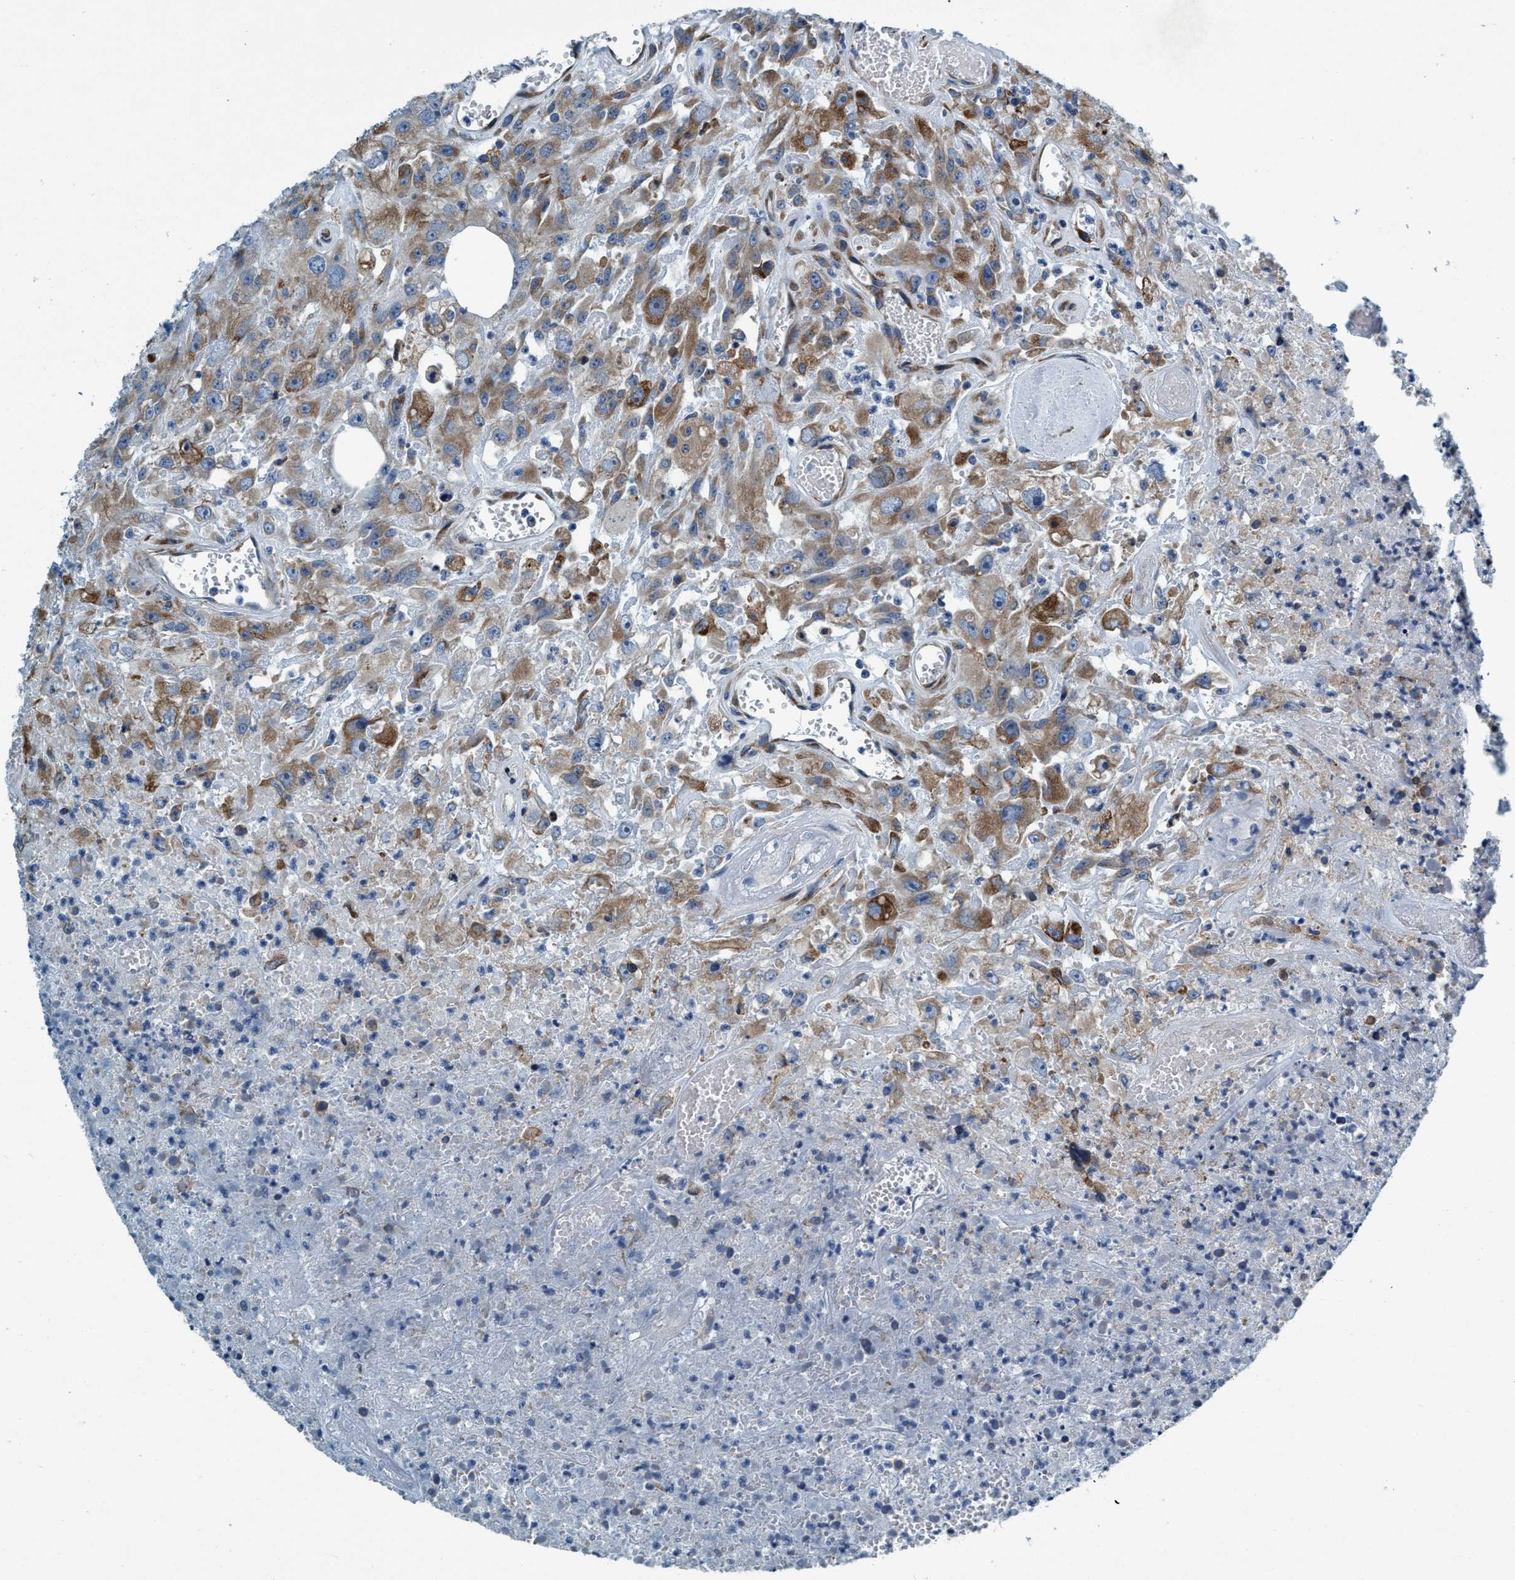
{"staining": {"intensity": "moderate", "quantity": ">75%", "location": "cytoplasmic/membranous"}, "tissue": "urothelial cancer", "cell_type": "Tumor cells", "image_type": "cancer", "snomed": [{"axis": "morphology", "description": "Urothelial carcinoma, High grade"}, {"axis": "topography", "description": "Urinary bladder"}], "caption": "The photomicrograph displays a brown stain indicating the presence of a protein in the cytoplasmic/membranous of tumor cells in urothelial cancer.", "gene": "ARMC9", "patient": {"sex": "male", "age": 46}}